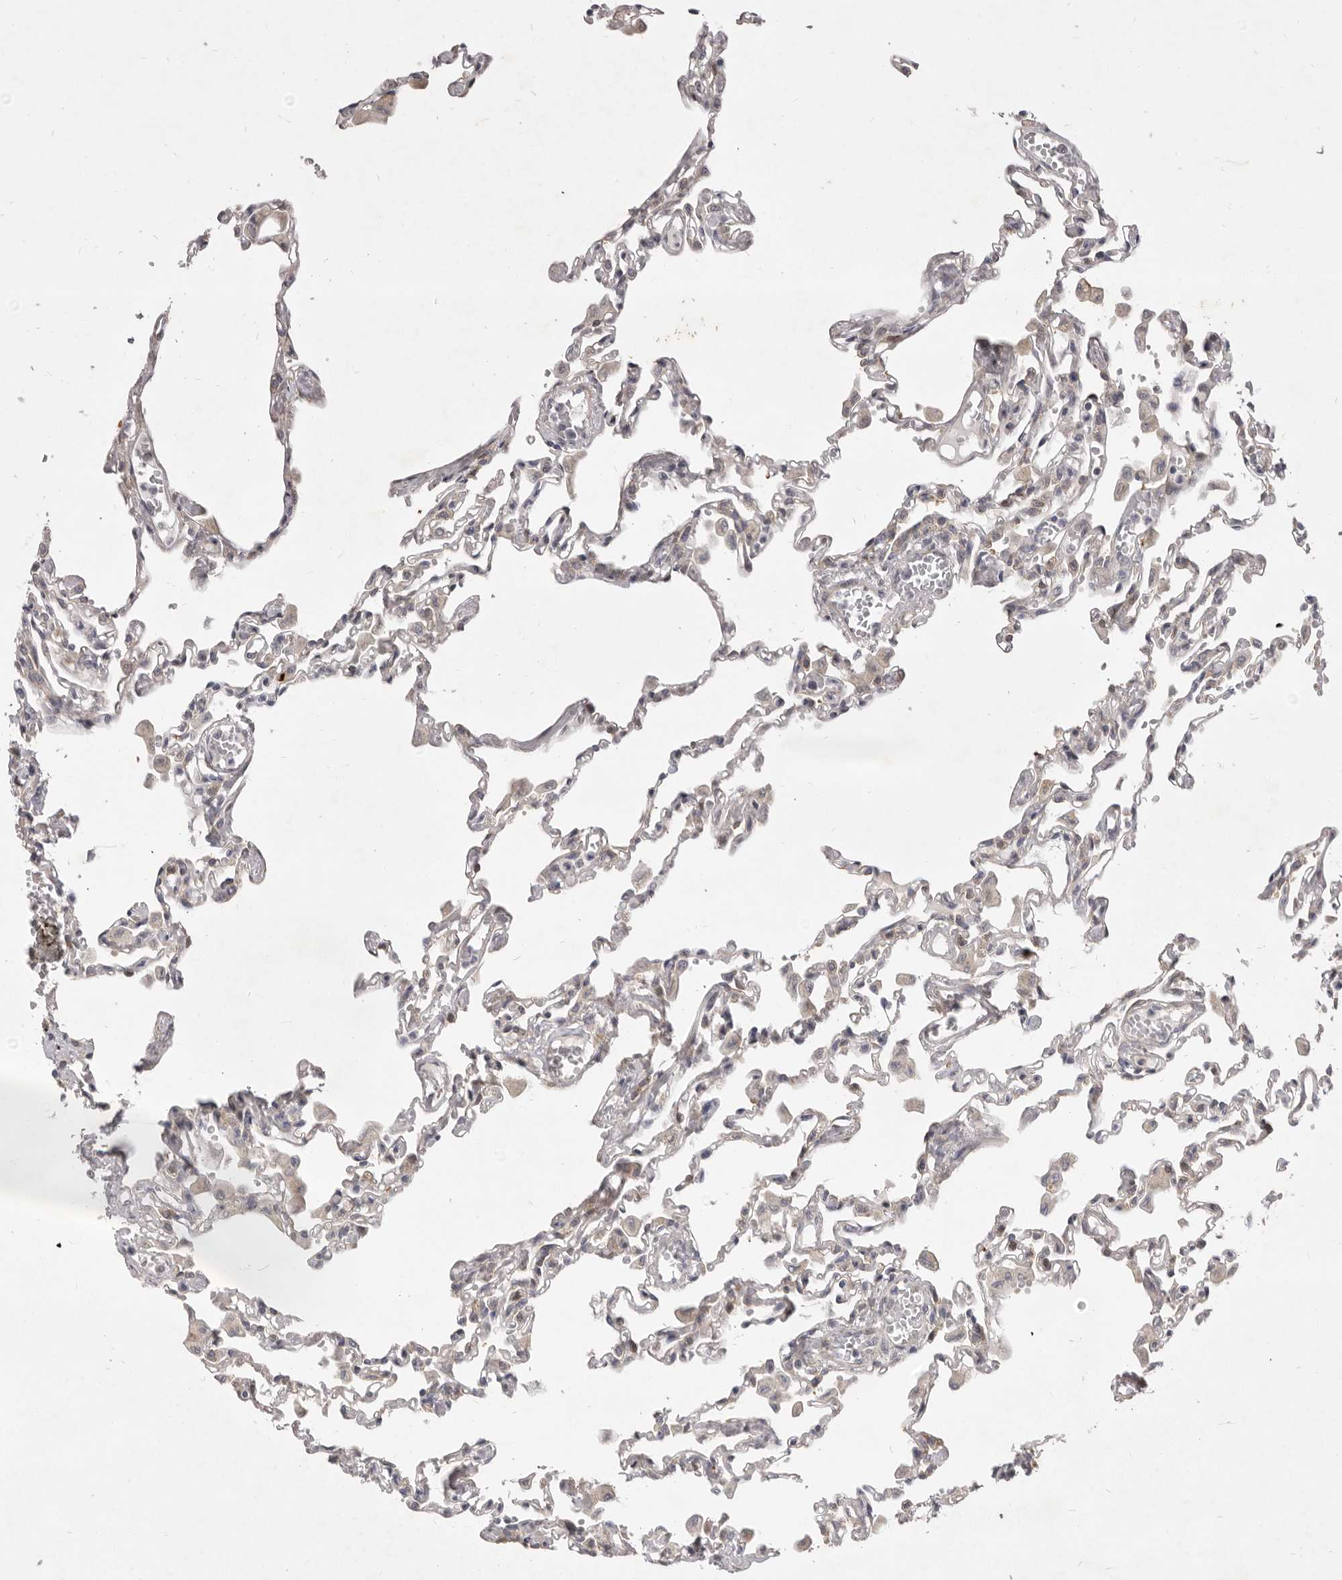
{"staining": {"intensity": "weak", "quantity": "<25%", "location": "cytoplasmic/membranous"}, "tissue": "lung", "cell_type": "Alveolar cells", "image_type": "normal", "snomed": [{"axis": "morphology", "description": "Normal tissue, NOS"}, {"axis": "topography", "description": "Bronchus"}, {"axis": "topography", "description": "Lung"}], "caption": "Image shows no protein expression in alveolar cells of normal lung. (Brightfield microscopy of DAB IHC at high magnification).", "gene": "TBC1D8B", "patient": {"sex": "female", "age": 49}}